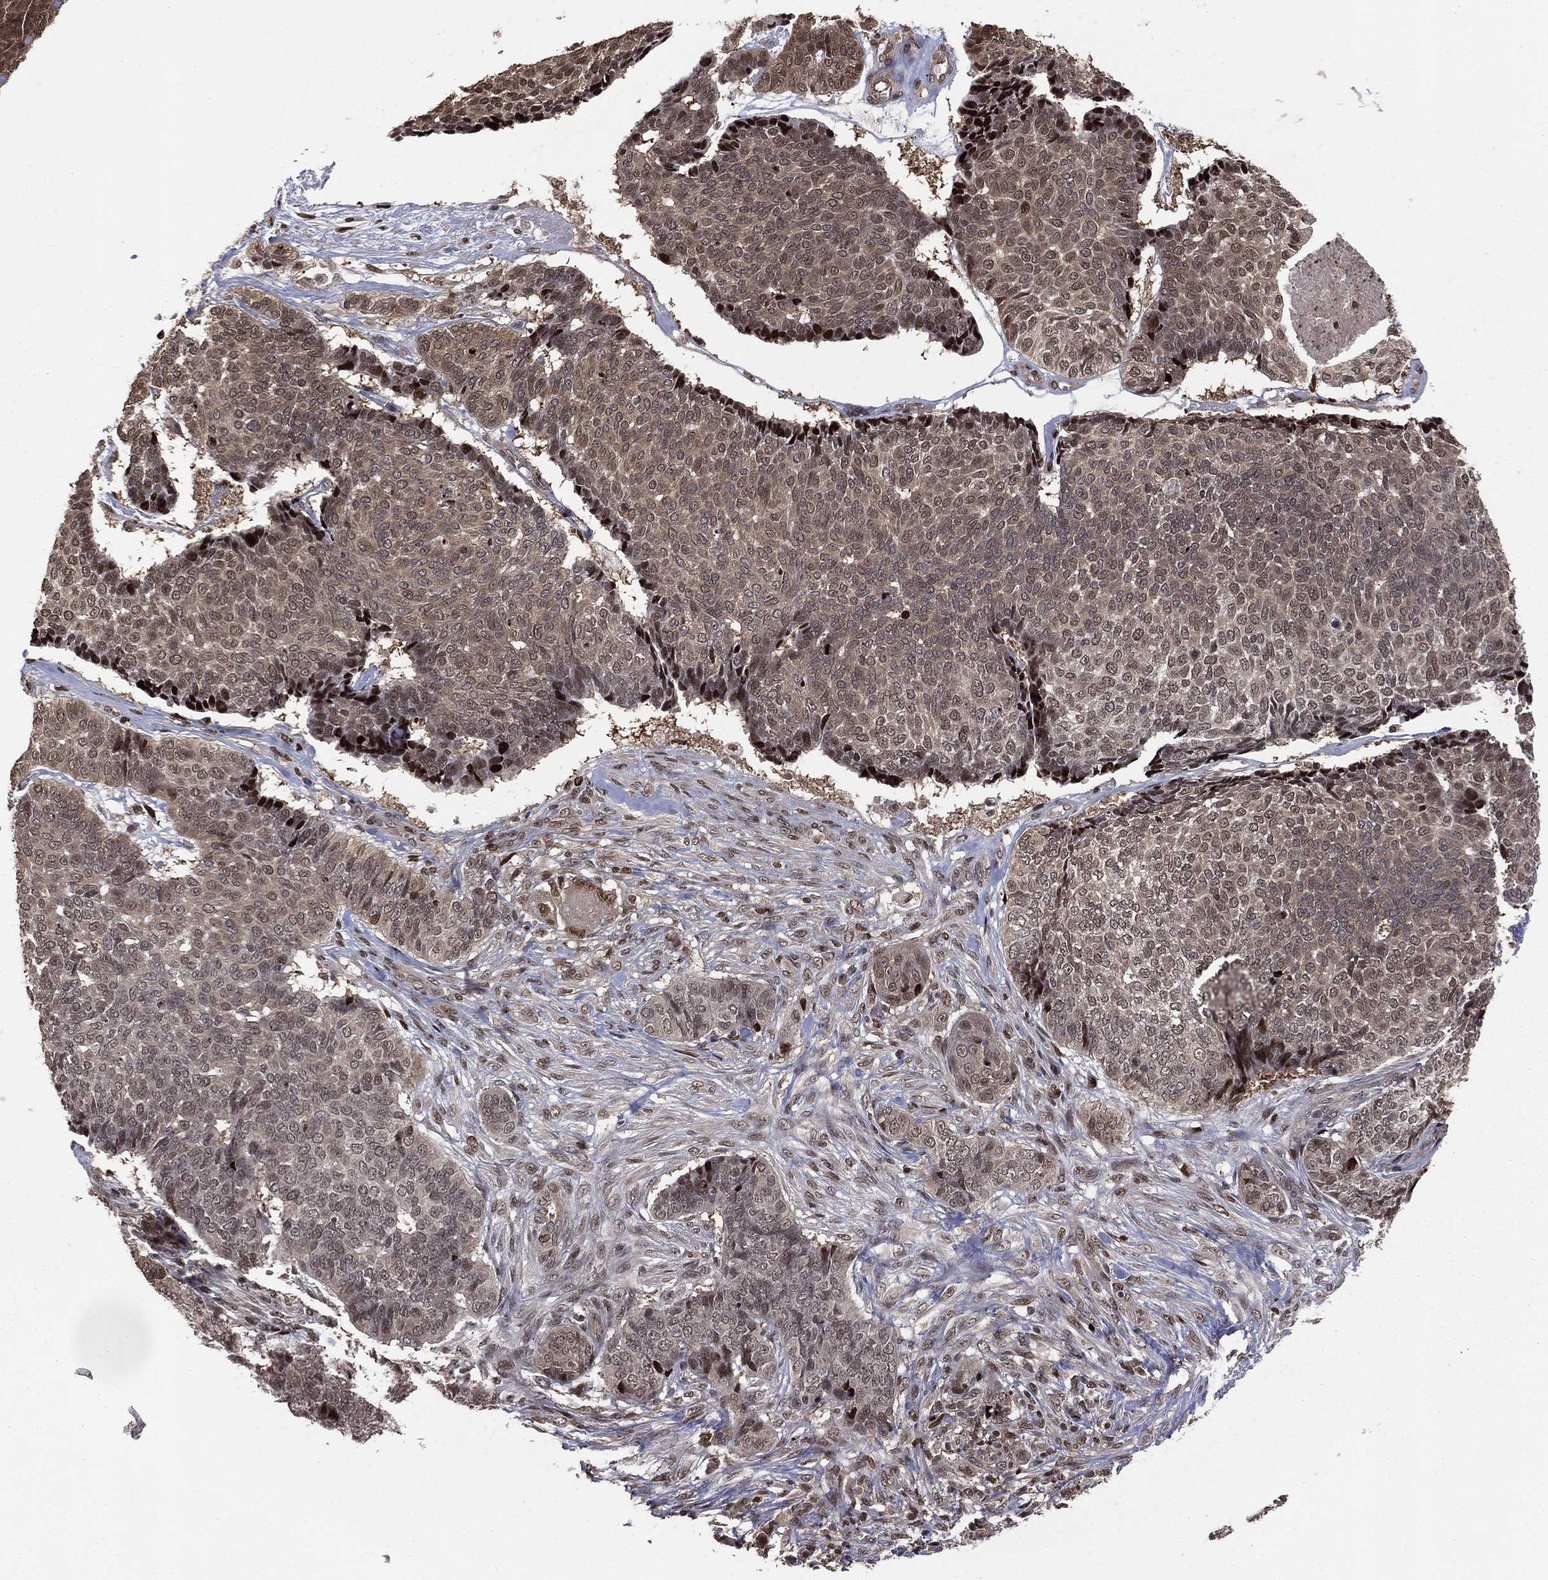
{"staining": {"intensity": "strong", "quantity": "<25%", "location": "nuclear"}, "tissue": "skin cancer", "cell_type": "Tumor cells", "image_type": "cancer", "snomed": [{"axis": "morphology", "description": "Basal cell carcinoma"}, {"axis": "topography", "description": "Skin"}], "caption": "Skin cancer stained for a protein shows strong nuclear positivity in tumor cells.", "gene": "PSMA1", "patient": {"sex": "male", "age": 86}}